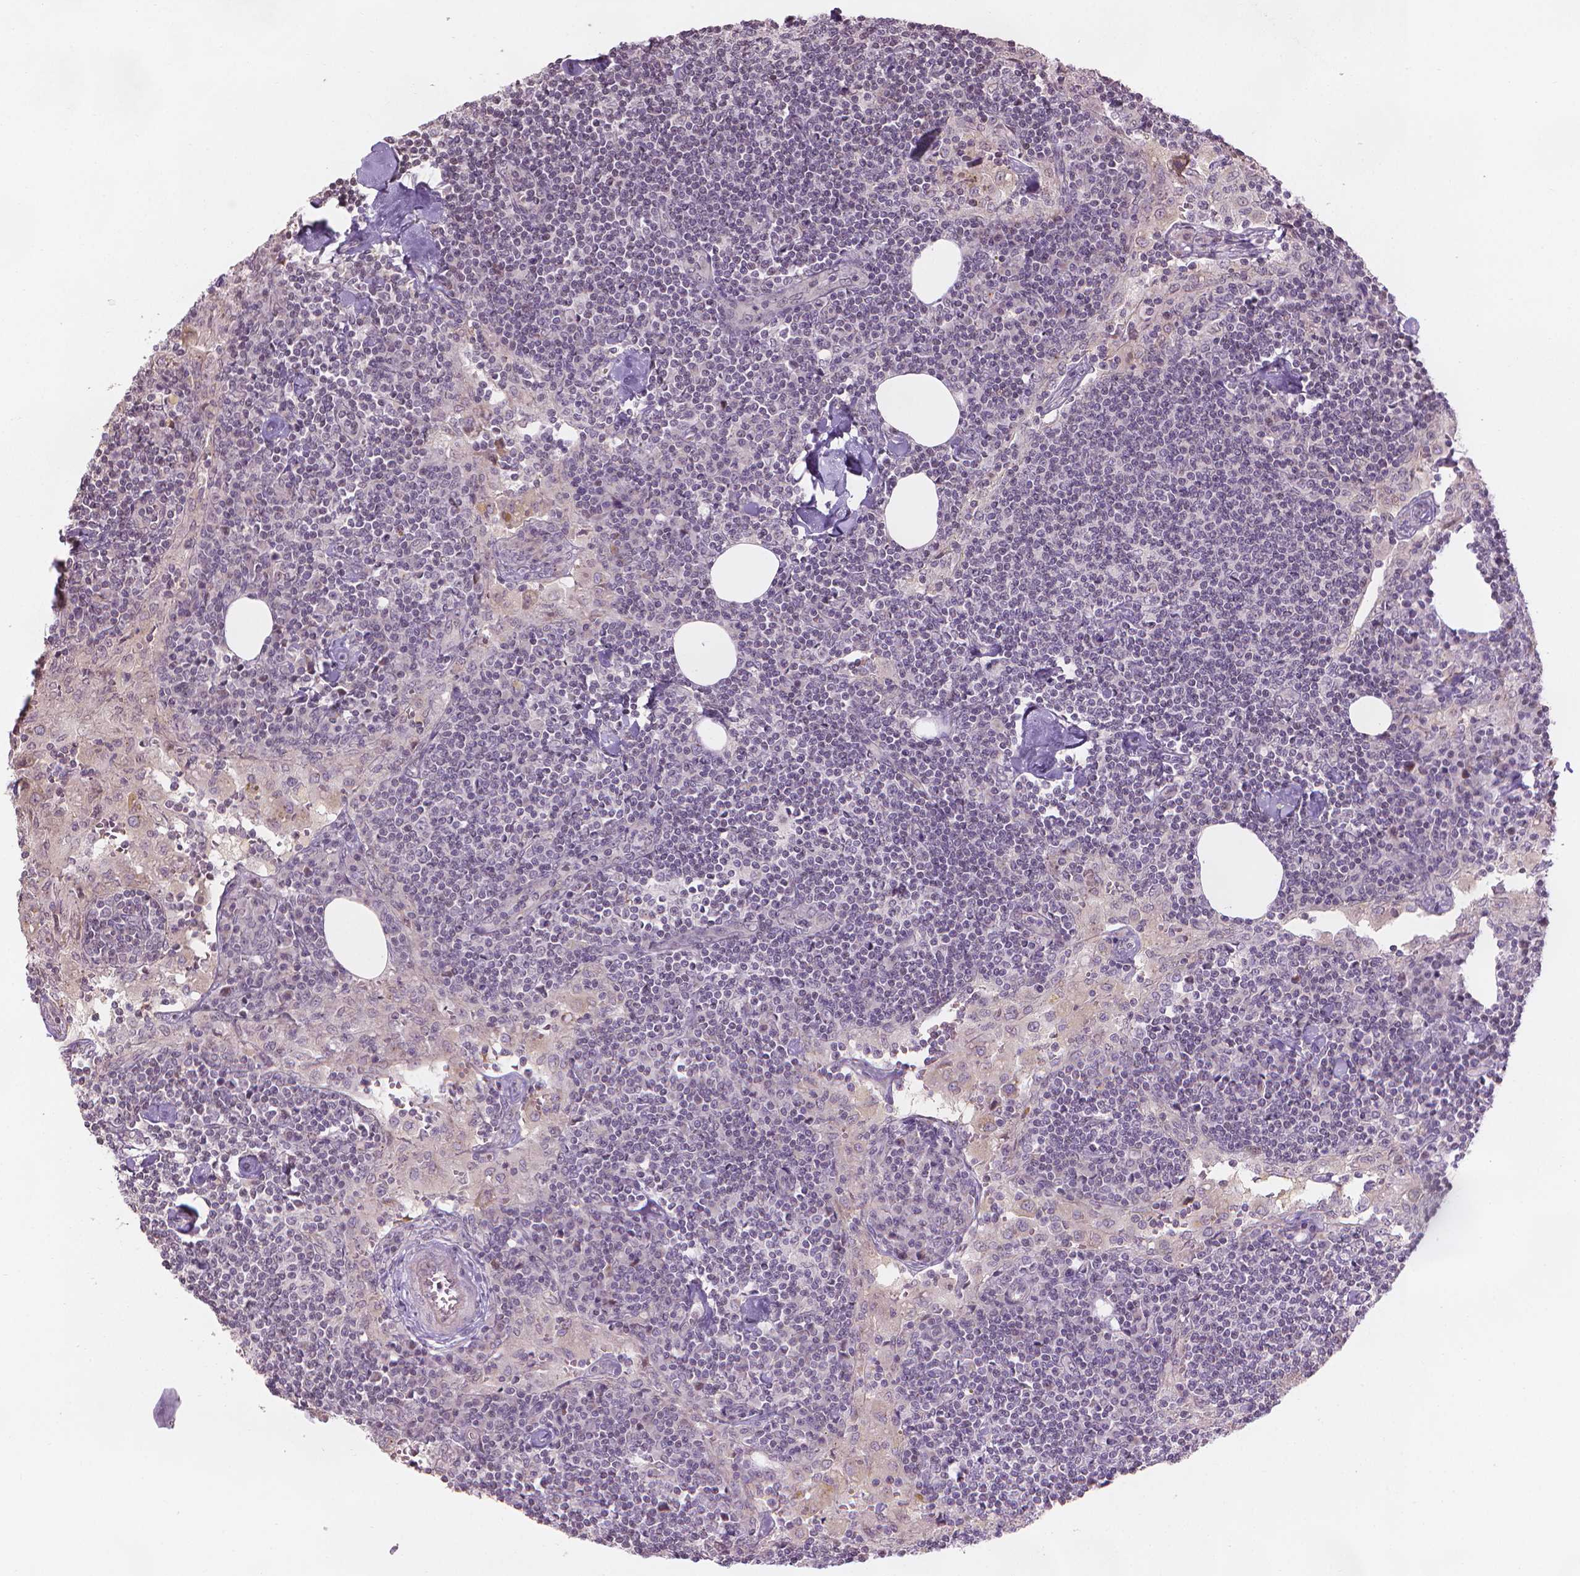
{"staining": {"intensity": "negative", "quantity": "none", "location": "none"}, "tissue": "lymph node", "cell_type": "Germinal center cells", "image_type": "normal", "snomed": [{"axis": "morphology", "description": "Normal tissue, NOS"}, {"axis": "topography", "description": "Lymph node"}], "caption": "This photomicrograph is of benign lymph node stained with IHC to label a protein in brown with the nuclei are counter-stained blue. There is no positivity in germinal center cells.", "gene": "IFFO1", "patient": {"sex": "male", "age": 55}}